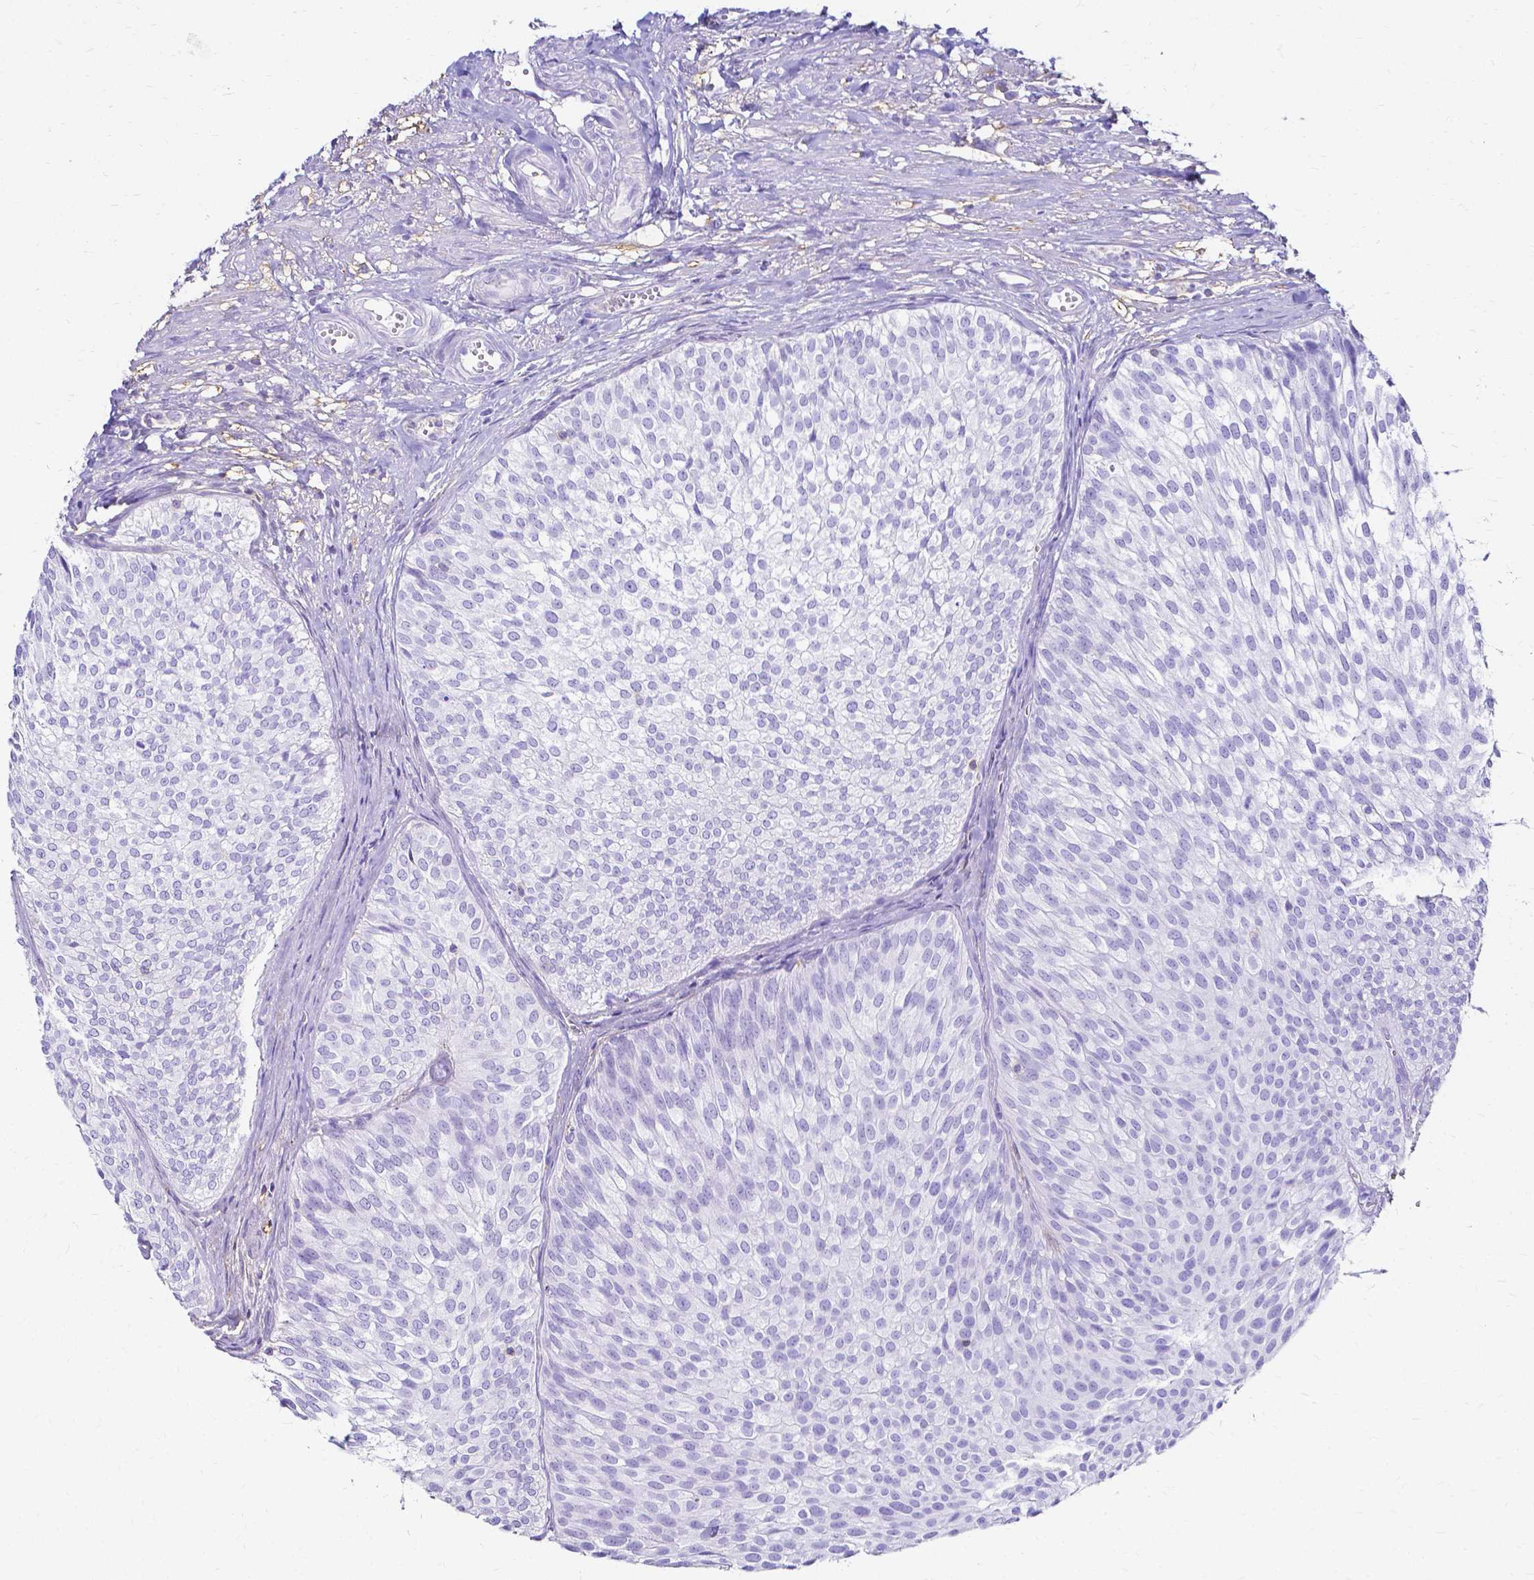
{"staining": {"intensity": "negative", "quantity": "none", "location": "none"}, "tissue": "urothelial cancer", "cell_type": "Tumor cells", "image_type": "cancer", "snomed": [{"axis": "morphology", "description": "Urothelial carcinoma, Low grade"}, {"axis": "topography", "description": "Urinary bladder"}], "caption": "A high-resolution photomicrograph shows IHC staining of urothelial cancer, which shows no significant positivity in tumor cells.", "gene": "HSPA12A", "patient": {"sex": "male", "age": 91}}